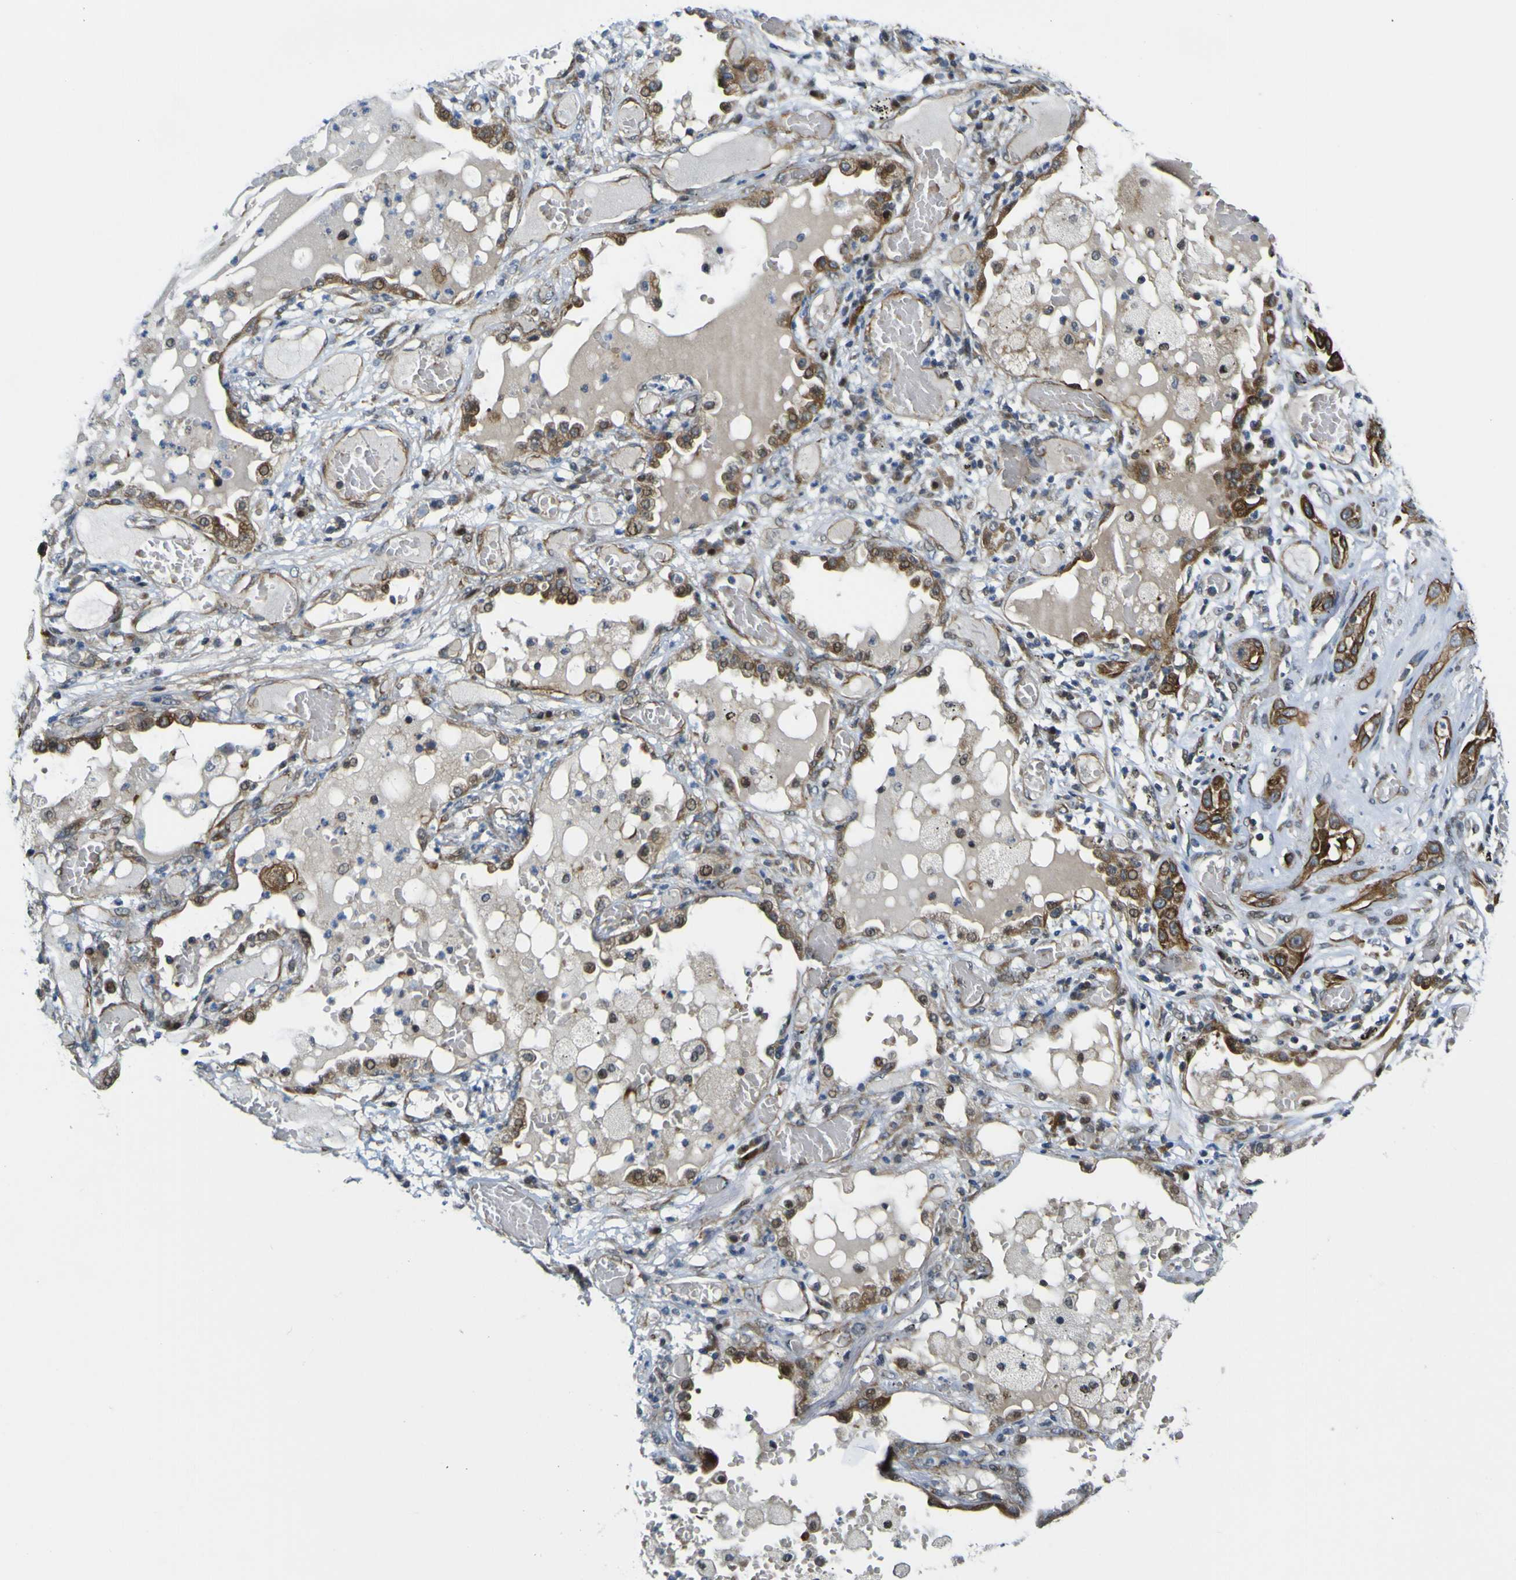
{"staining": {"intensity": "strong", "quantity": ">75%", "location": "cytoplasmic/membranous"}, "tissue": "lung cancer", "cell_type": "Tumor cells", "image_type": "cancer", "snomed": [{"axis": "morphology", "description": "Squamous cell carcinoma, NOS"}, {"axis": "topography", "description": "Lung"}], "caption": "Lung cancer (squamous cell carcinoma) tissue exhibits strong cytoplasmic/membranous expression in approximately >75% of tumor cells, visualized by immunohistochemistry.", "gene": "KDM7A", "patient": {"sex": "male", "age": 71}}